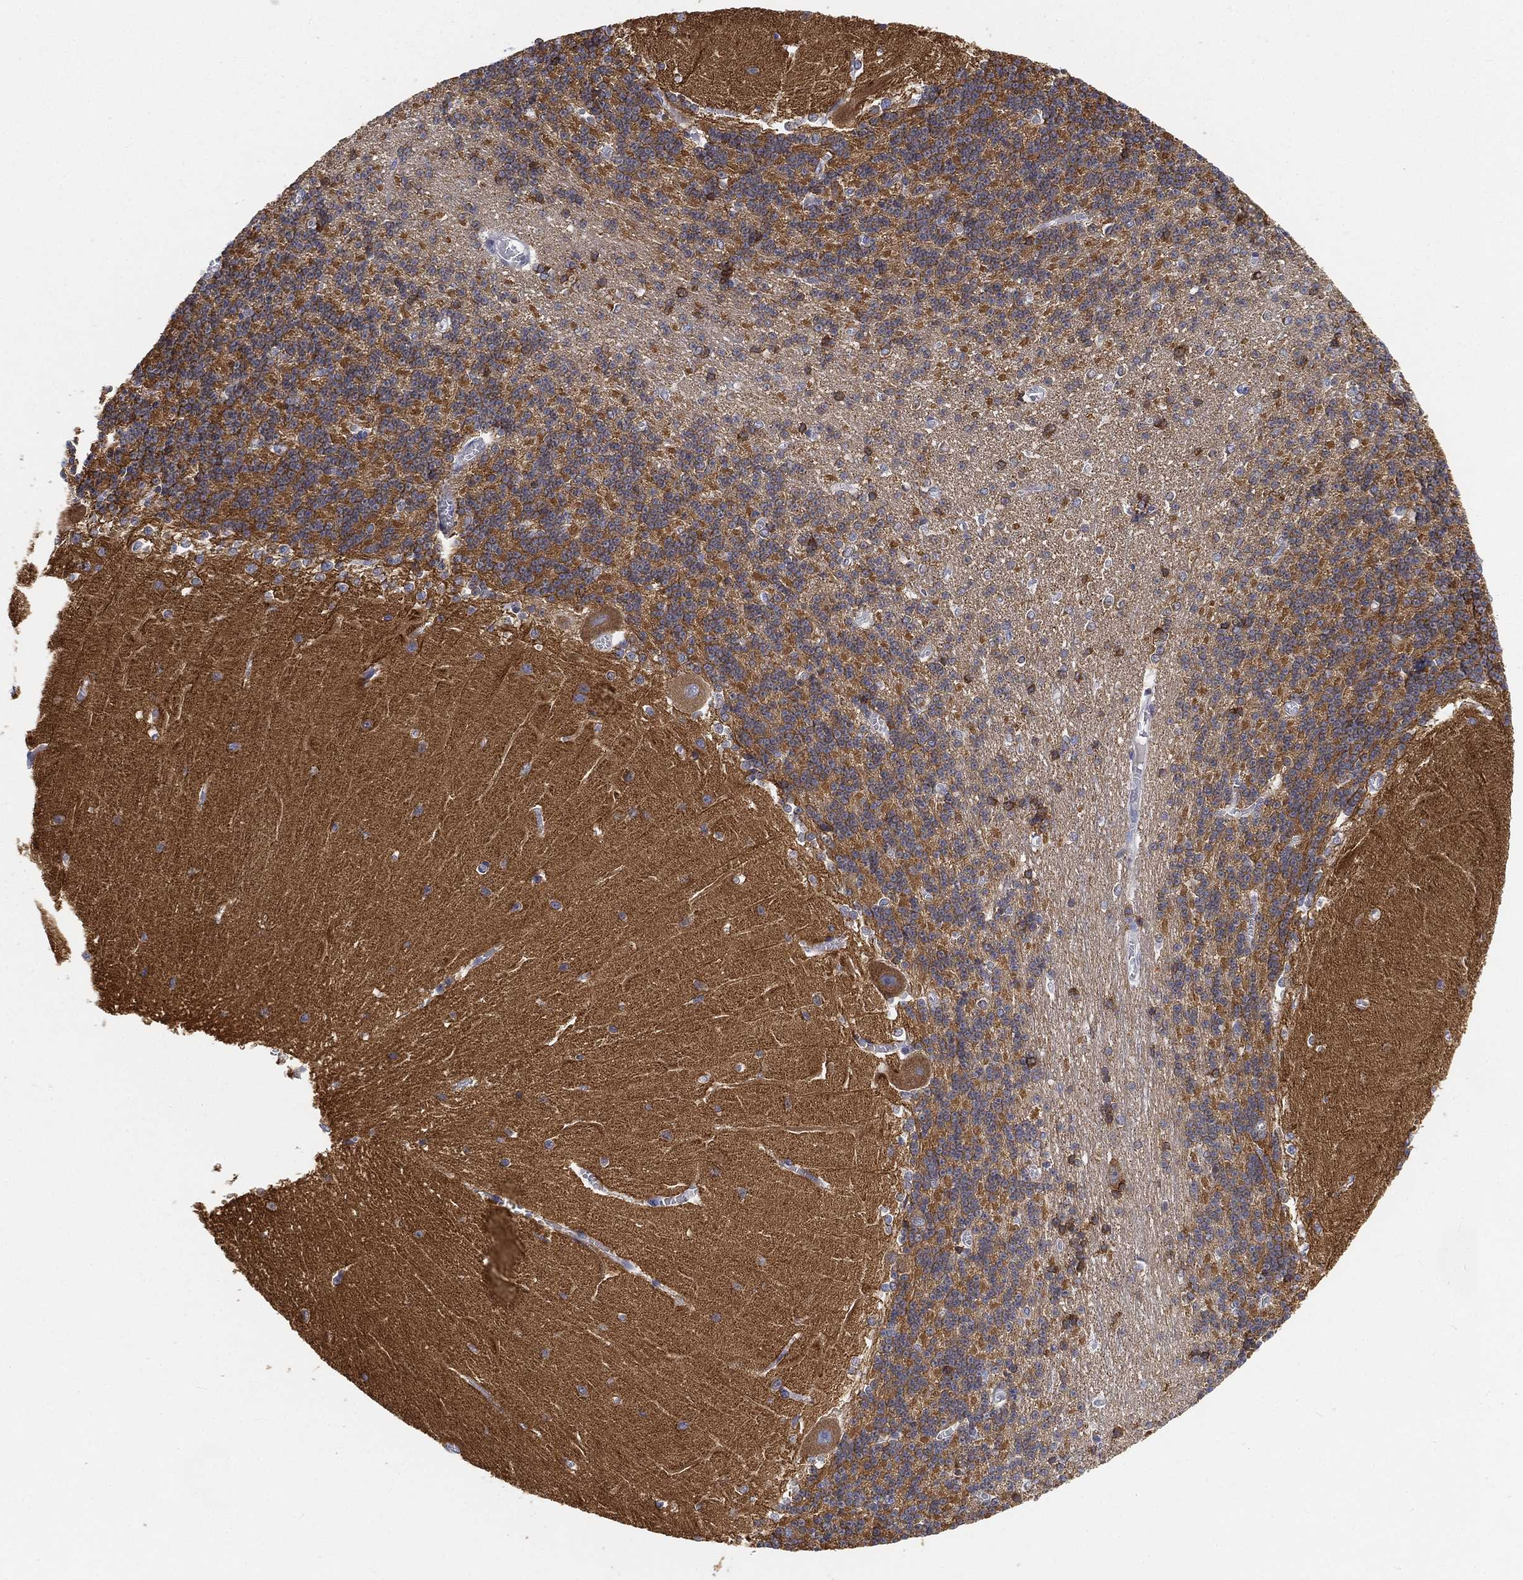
{"staining": {"intensity": "negative", "quantity": "none", "location": "none"}, "tissue": "cerebellum", "cell_type": "Cells in granular layer", "image_type": "normal", "snomed": [{"axis": "morphology", "description": "Normal tissue, NOS"}, {"axis": "topography", "description": "Cerebellum"}], "caption": "Immunohistochemical staining of unremarkable cerebellum shows no significant staining in cells in granular layer. (Immunohistochemistry (ihc), brightfield microscopy, high magnification).", "gene": "TMEM25", "patient": {"sex": "male", "age": 37}}